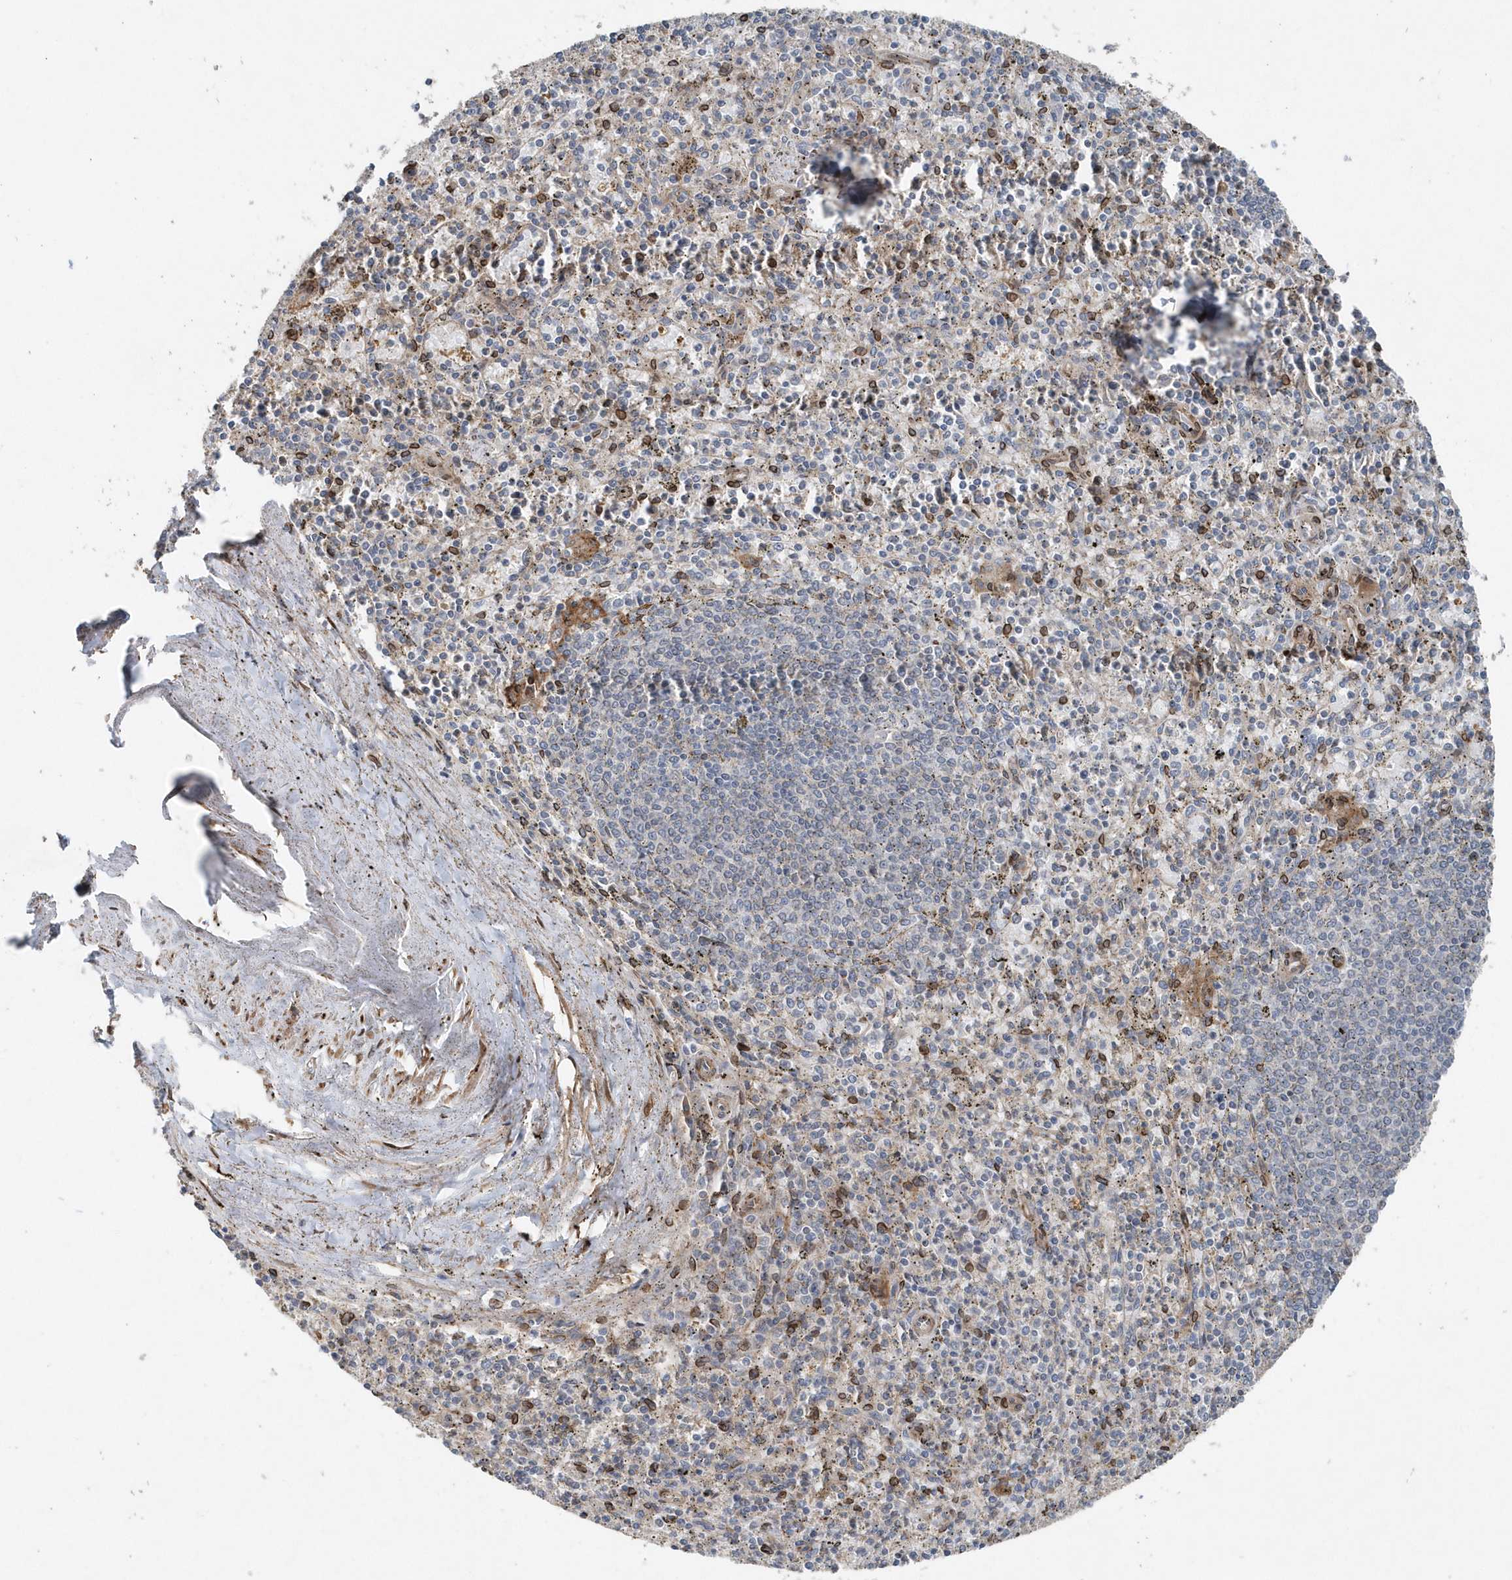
{"staining": {"intensity": "moderate", "quantity": "<25%", "location": "cytoplasmic/membranous"}, "tissue": "spleen", "cell_type": "Cells in red pulp", "image_type": "normal", "snomed": [{"axis": "morphology", "description": "Normal tissue, NOS"}, {"axis": "topography", "description": "Spleen"}], "caption": "IHC micrograph of benign human spleen stained for a protein (brown), which demonstrates low levels of moderate cytoplasmic/membranous expression in approximately <25% of cells in red pulp.", "gene": "MCC", "patient": {"sex": "male", "age": 72}}